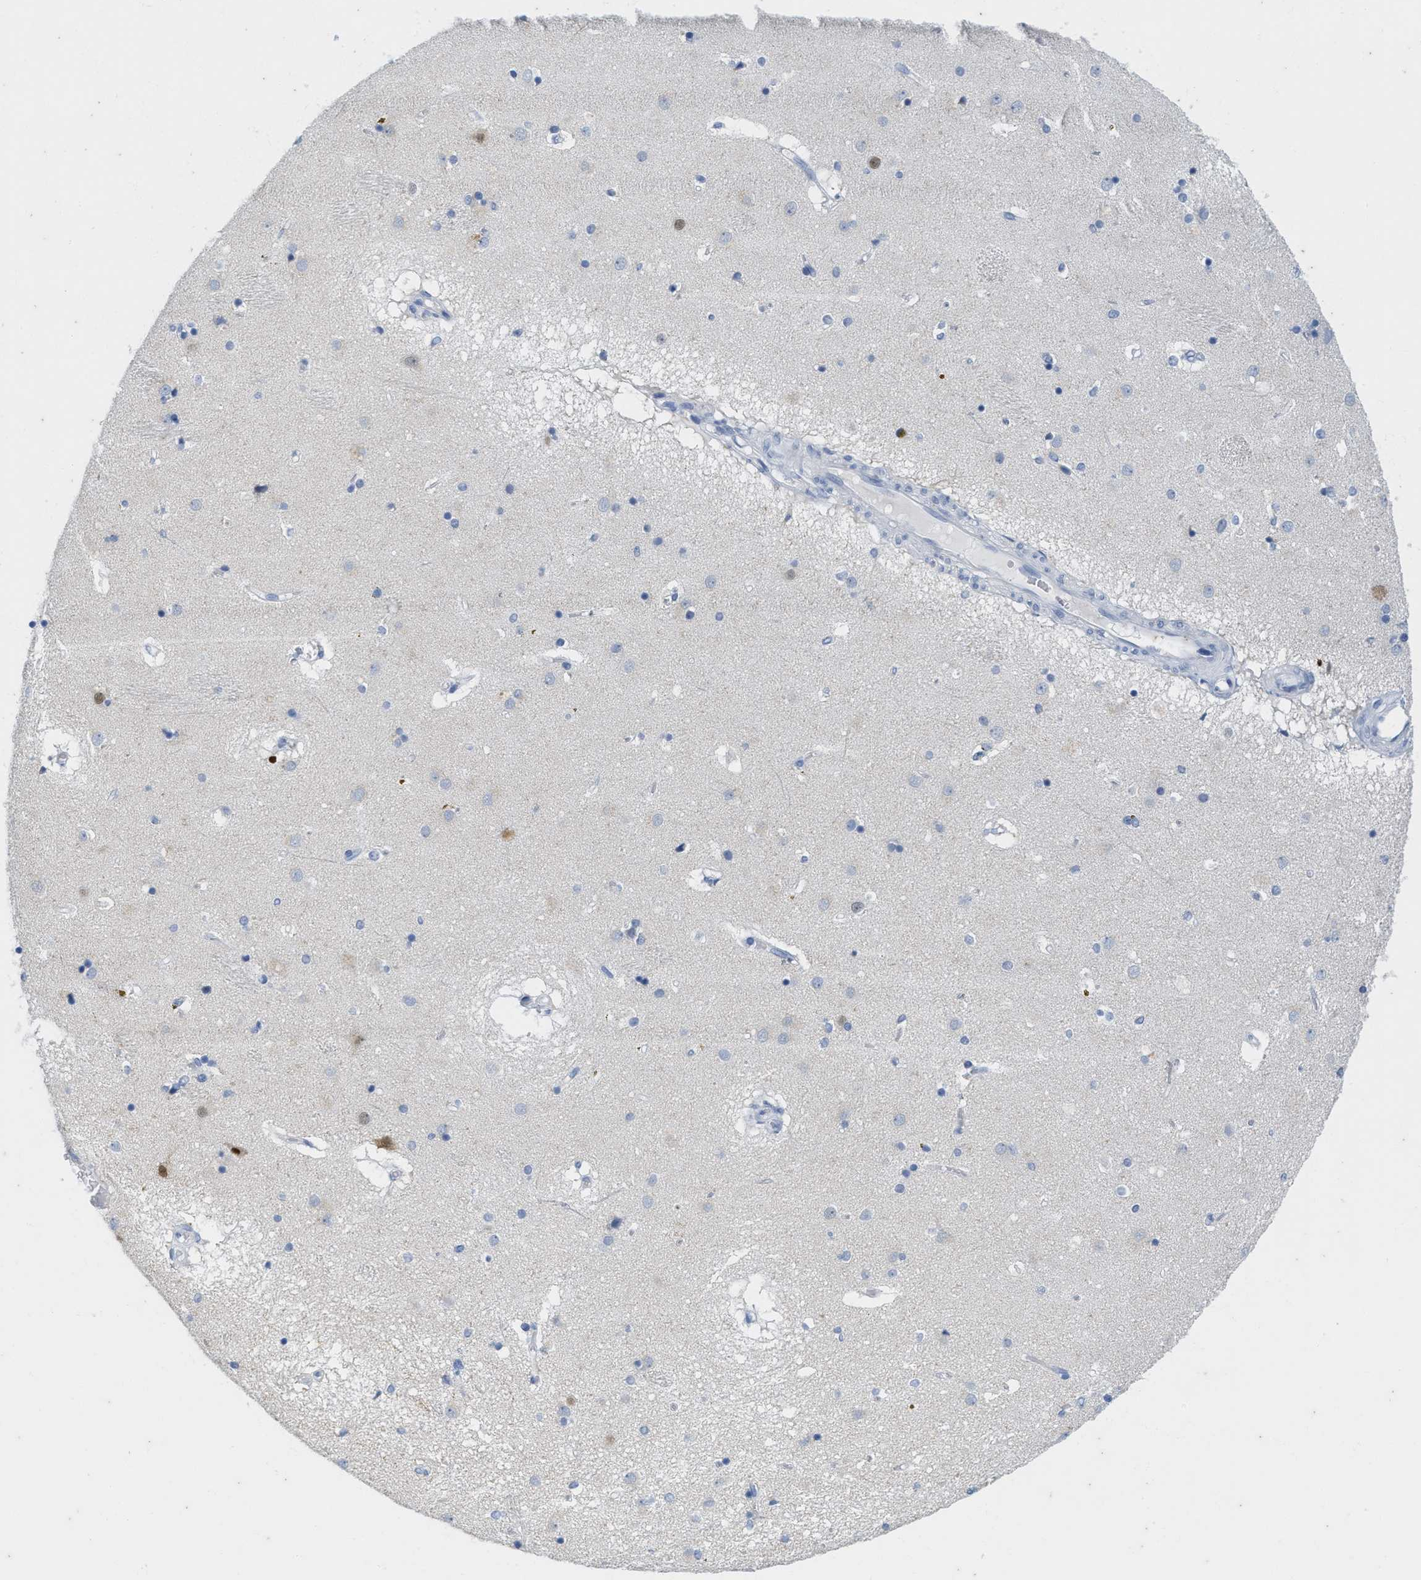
{"staining": {"intensity": "negative", "quantity": "none", "location": "none"}, "tissue": "caudate", "cell_type": "Glial cells", "image_type": "normal", "snomed": [{"axis": "morphology", "description": "Normal tissue, NOS"}, {"axis": "topography", "description": "Lateral ventricle wall"}], "caption": "Immunohistochemistry photomicrograph of unremarkable caudate: caudate stained with DAB exhibits no significant protein staining in glial cells.", "gene": "ABCB11", "patient": {"sex": "male", "age": 70}}